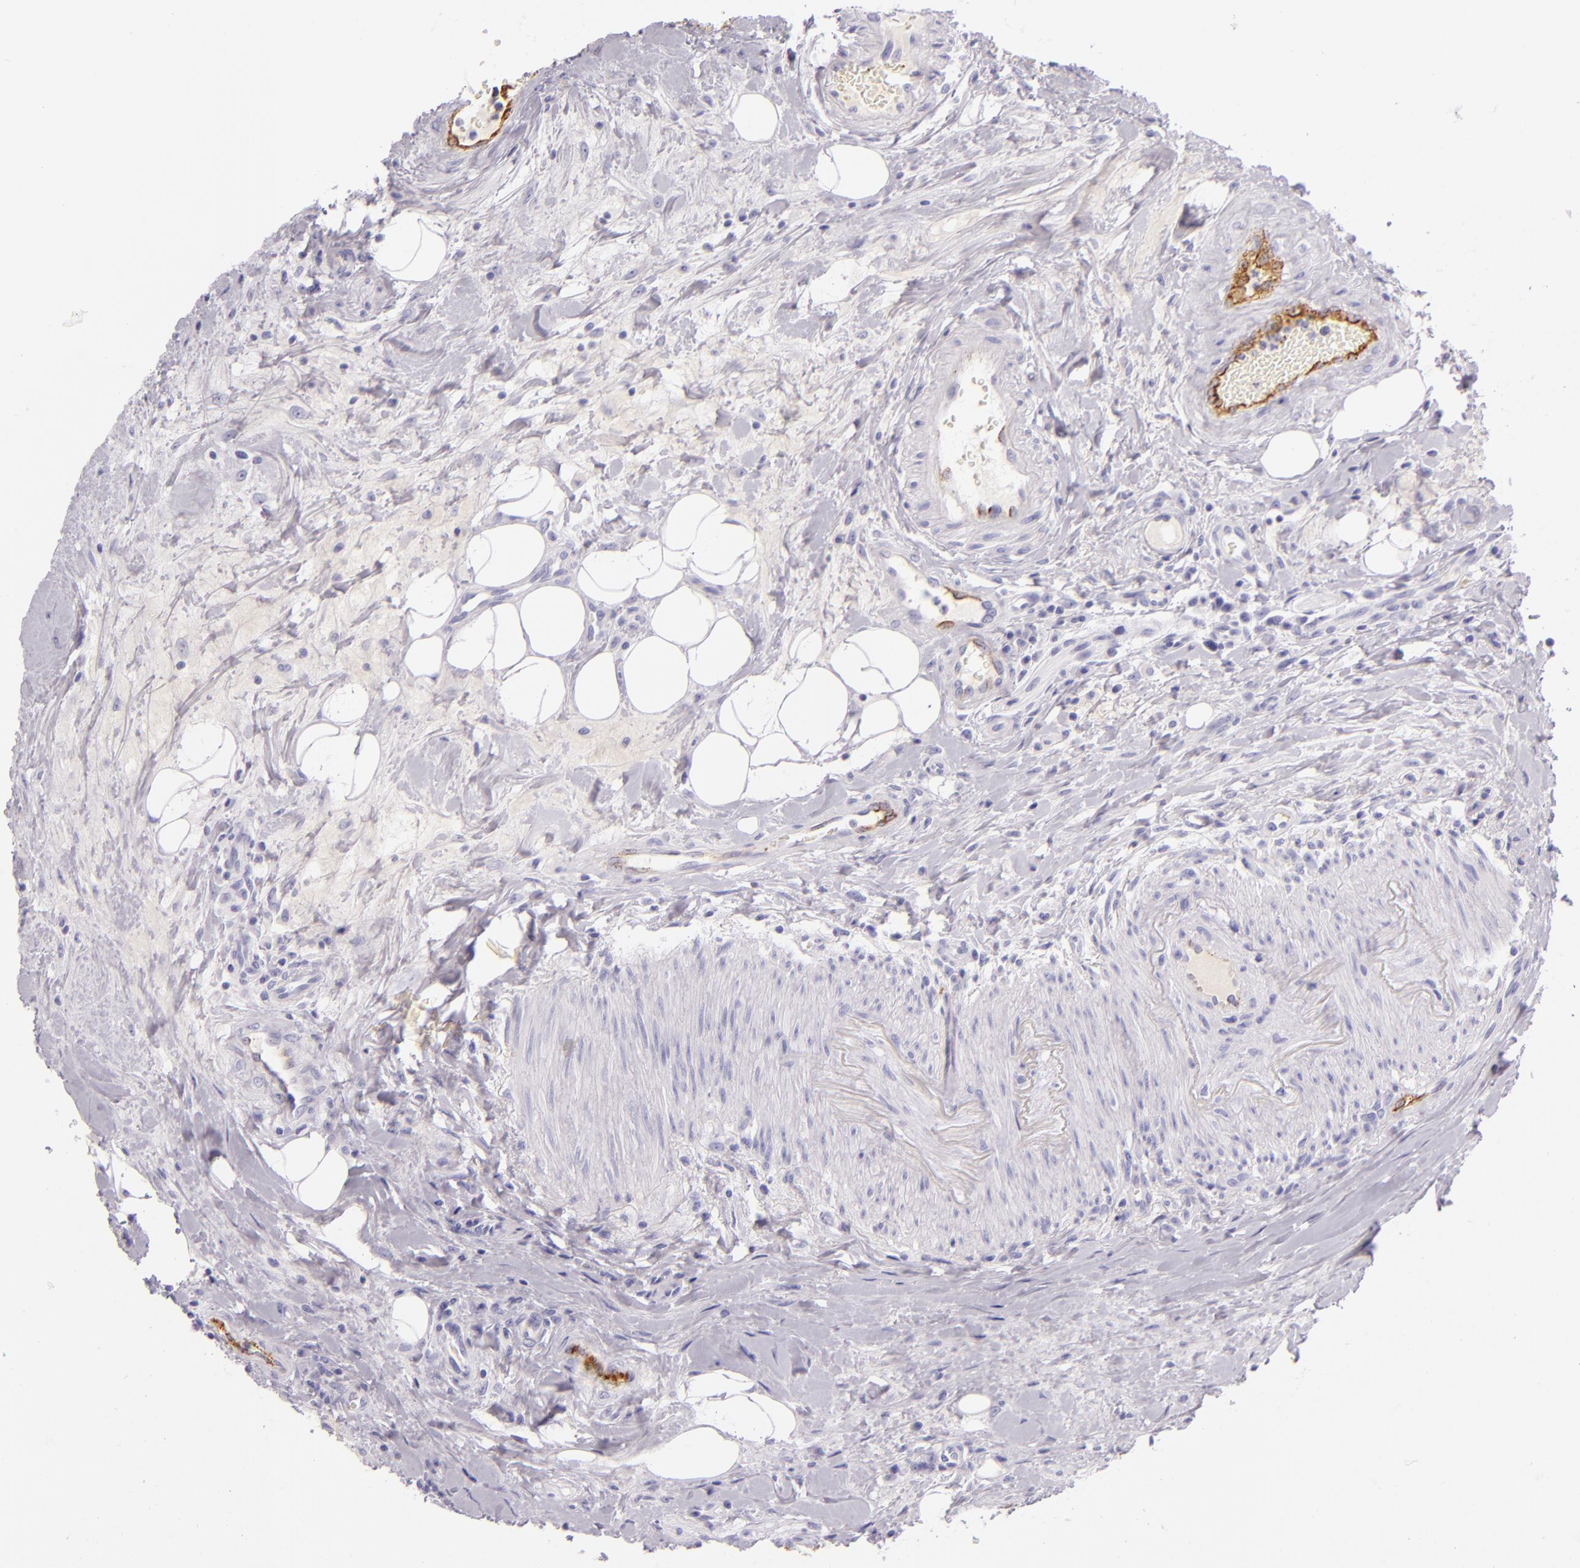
{"staining": {"intensity": "negative", "quantity": "none", "location": "none"}, "tissue": "colorectal cancer", "cell_type": "Tumor cells", "image_type": "cancer", "snomed": [{"axis": "morphology", "description": "Adenocarcinoma, NOS"}, {"axis": "topography", "description": "Colon"}], "caption": "Histopathology image shows no significant protein expression in tumor cells of colorectal adenocarcinoma. (DAB IHC visualized using brightfield microscopy, high magnification).", "gene": "SELP", "patient": {"sex": "male", "age": 54}}